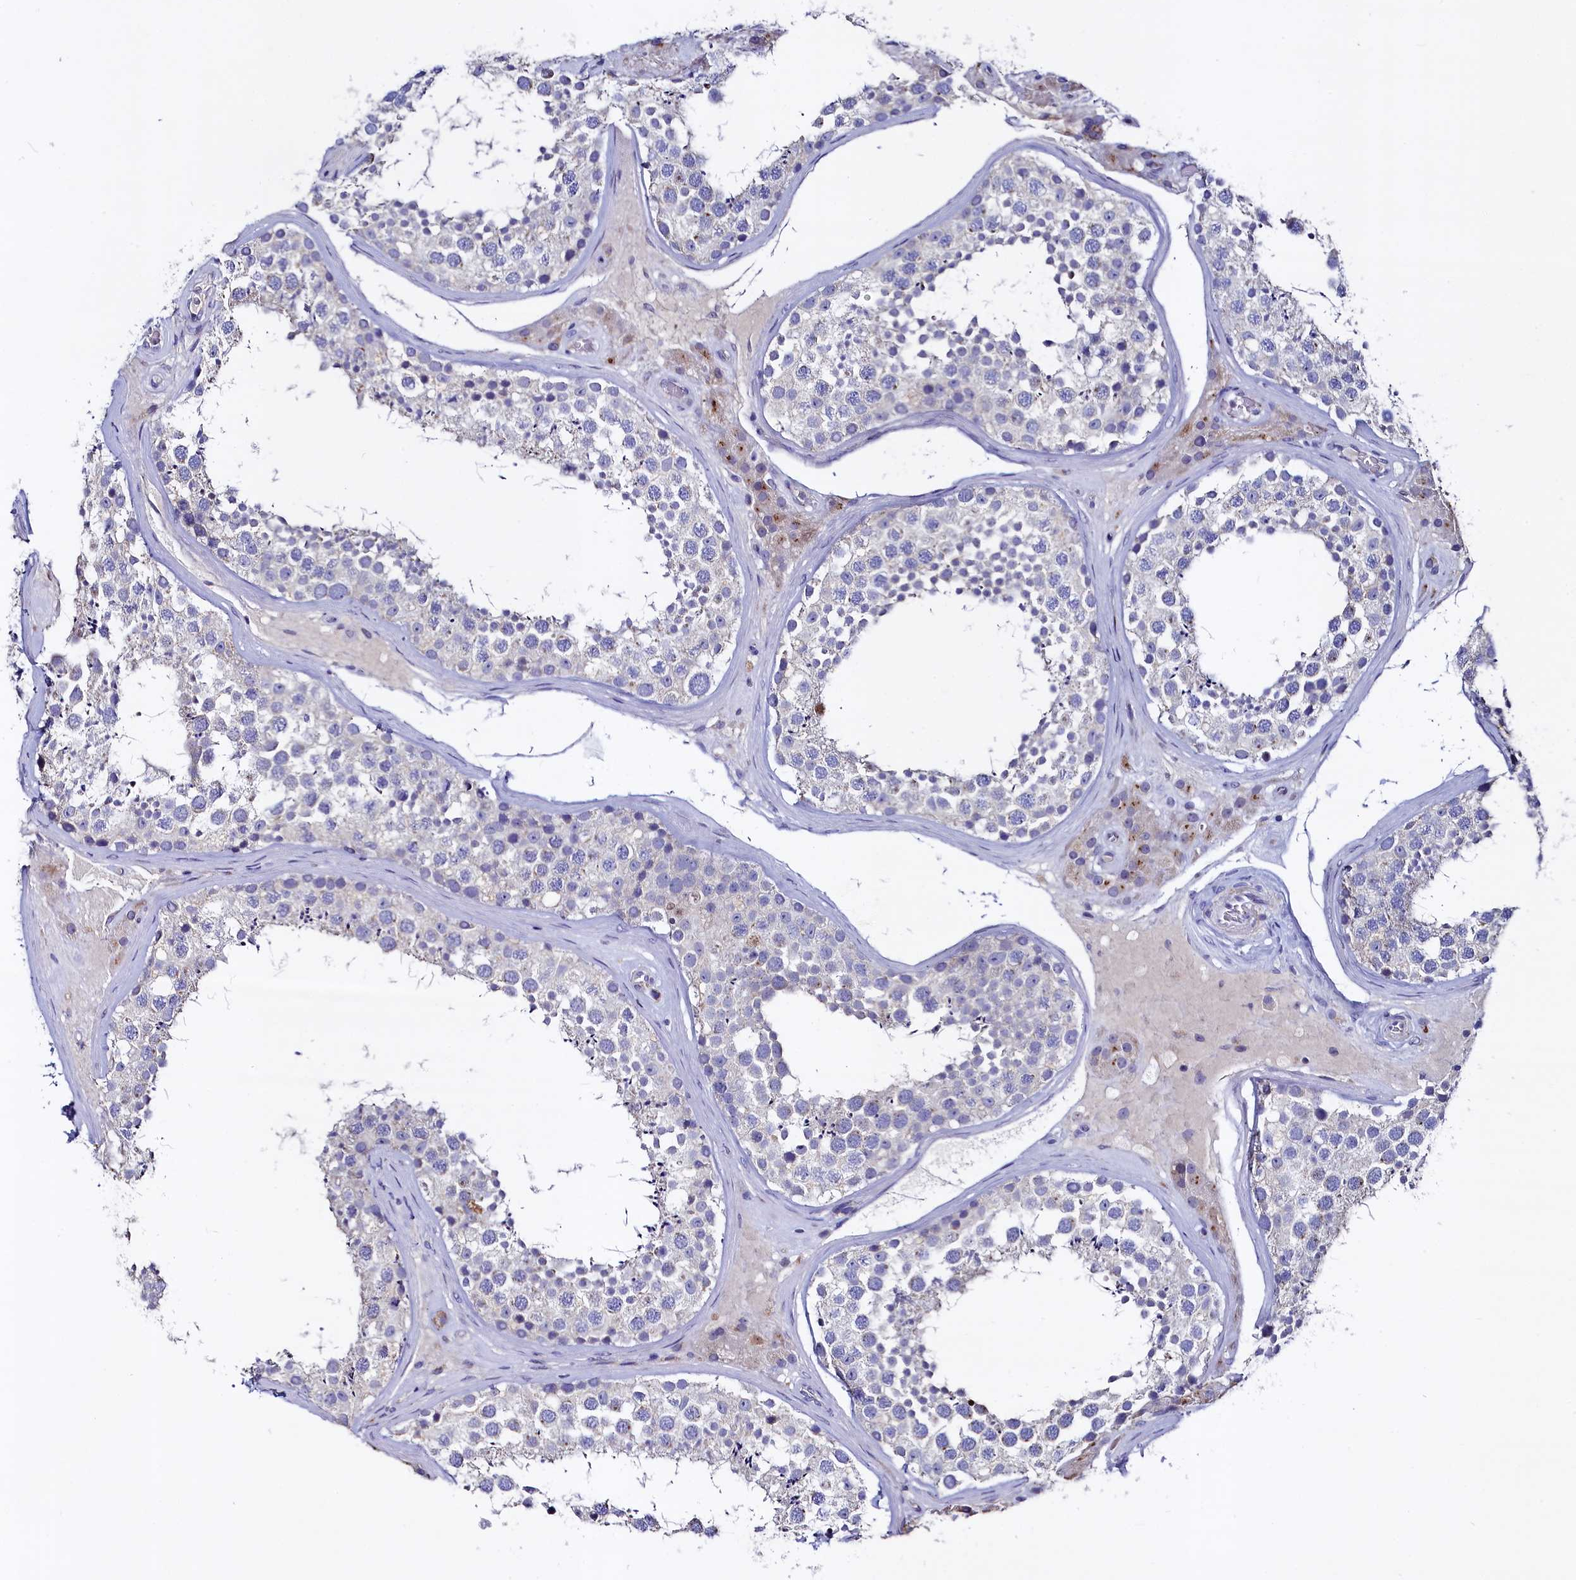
{"staining": {"intensity": "negative", "quantity": "none", "location": "none"}, "tissue": "testis", "cell_type": "Cells in seminiferous ducts", "image_type": "normal", "snomed": [{"axis": "morphology", "description": "Normal tissue, NOS"}, {"axis": "topography", "description": "Testis"}], "caption": "Testis stained for a protein using immunohistochemistry shows no expression cells in seminiferous ducts.", "gene": "GPR108", "patient": {"sex": "male", "age": 46}}